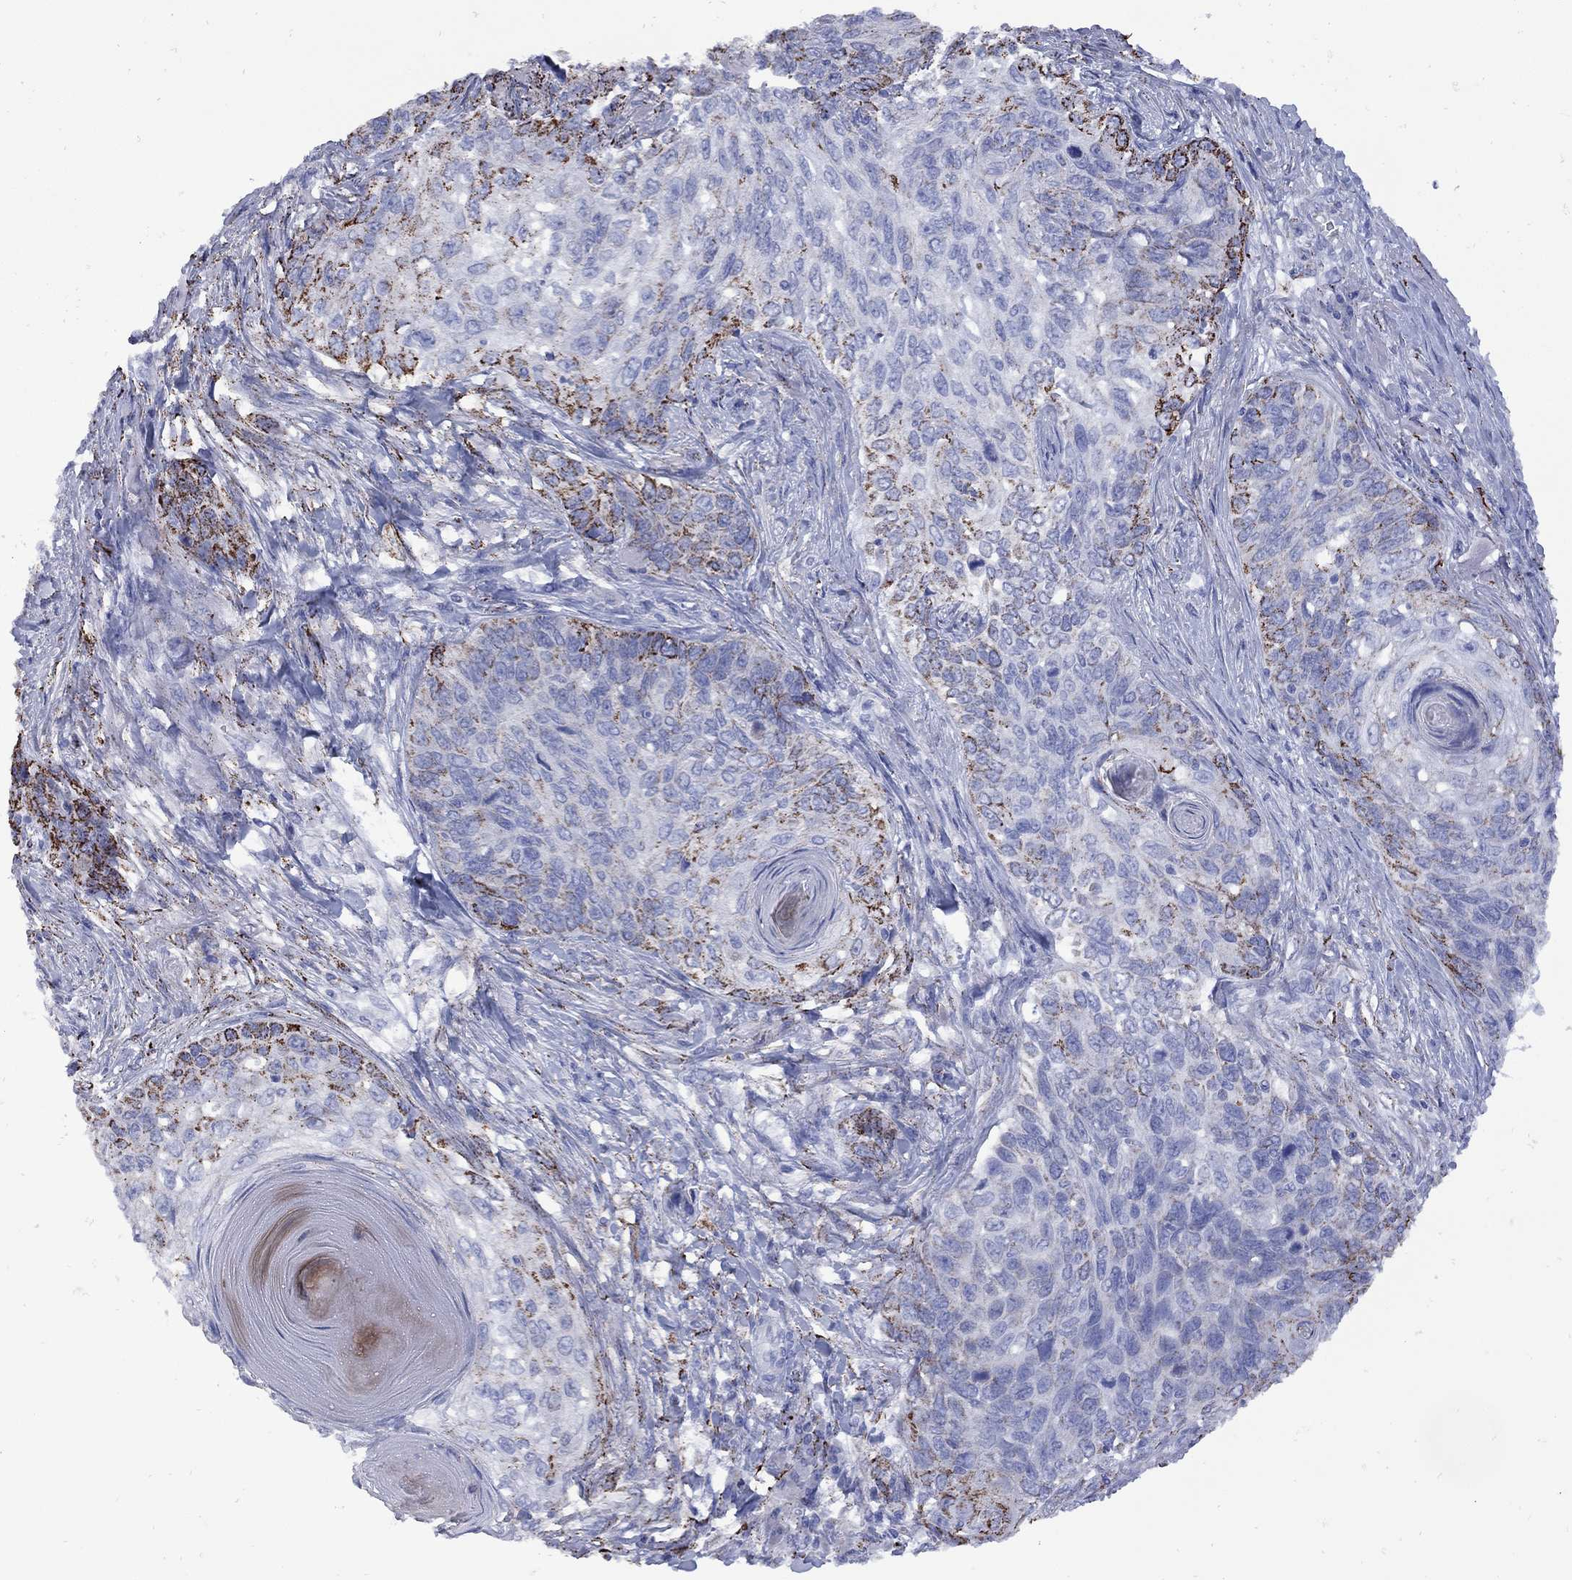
{"staining": {"intensity": "strong", "quantity": "<25%", "location": "cytoplasmic/membranous"}, "tissue": "skin cancer", "cell_type": "Tumor cells", "image_type": "cancer", "snomed": [{"axis": "morphology", "description": "Squamous cell carcinoma, NOS"}, {"axis": "topography", "description": "Skin"}], "caption": "Skin squamous cell carcinoma stained for a protein shows strong cytoplasmic/membranous positivity in tumor cells. Nuclei are stained in blue.", "gene": "SESTD1", "patient": {"sex": "male", "age": 92}}